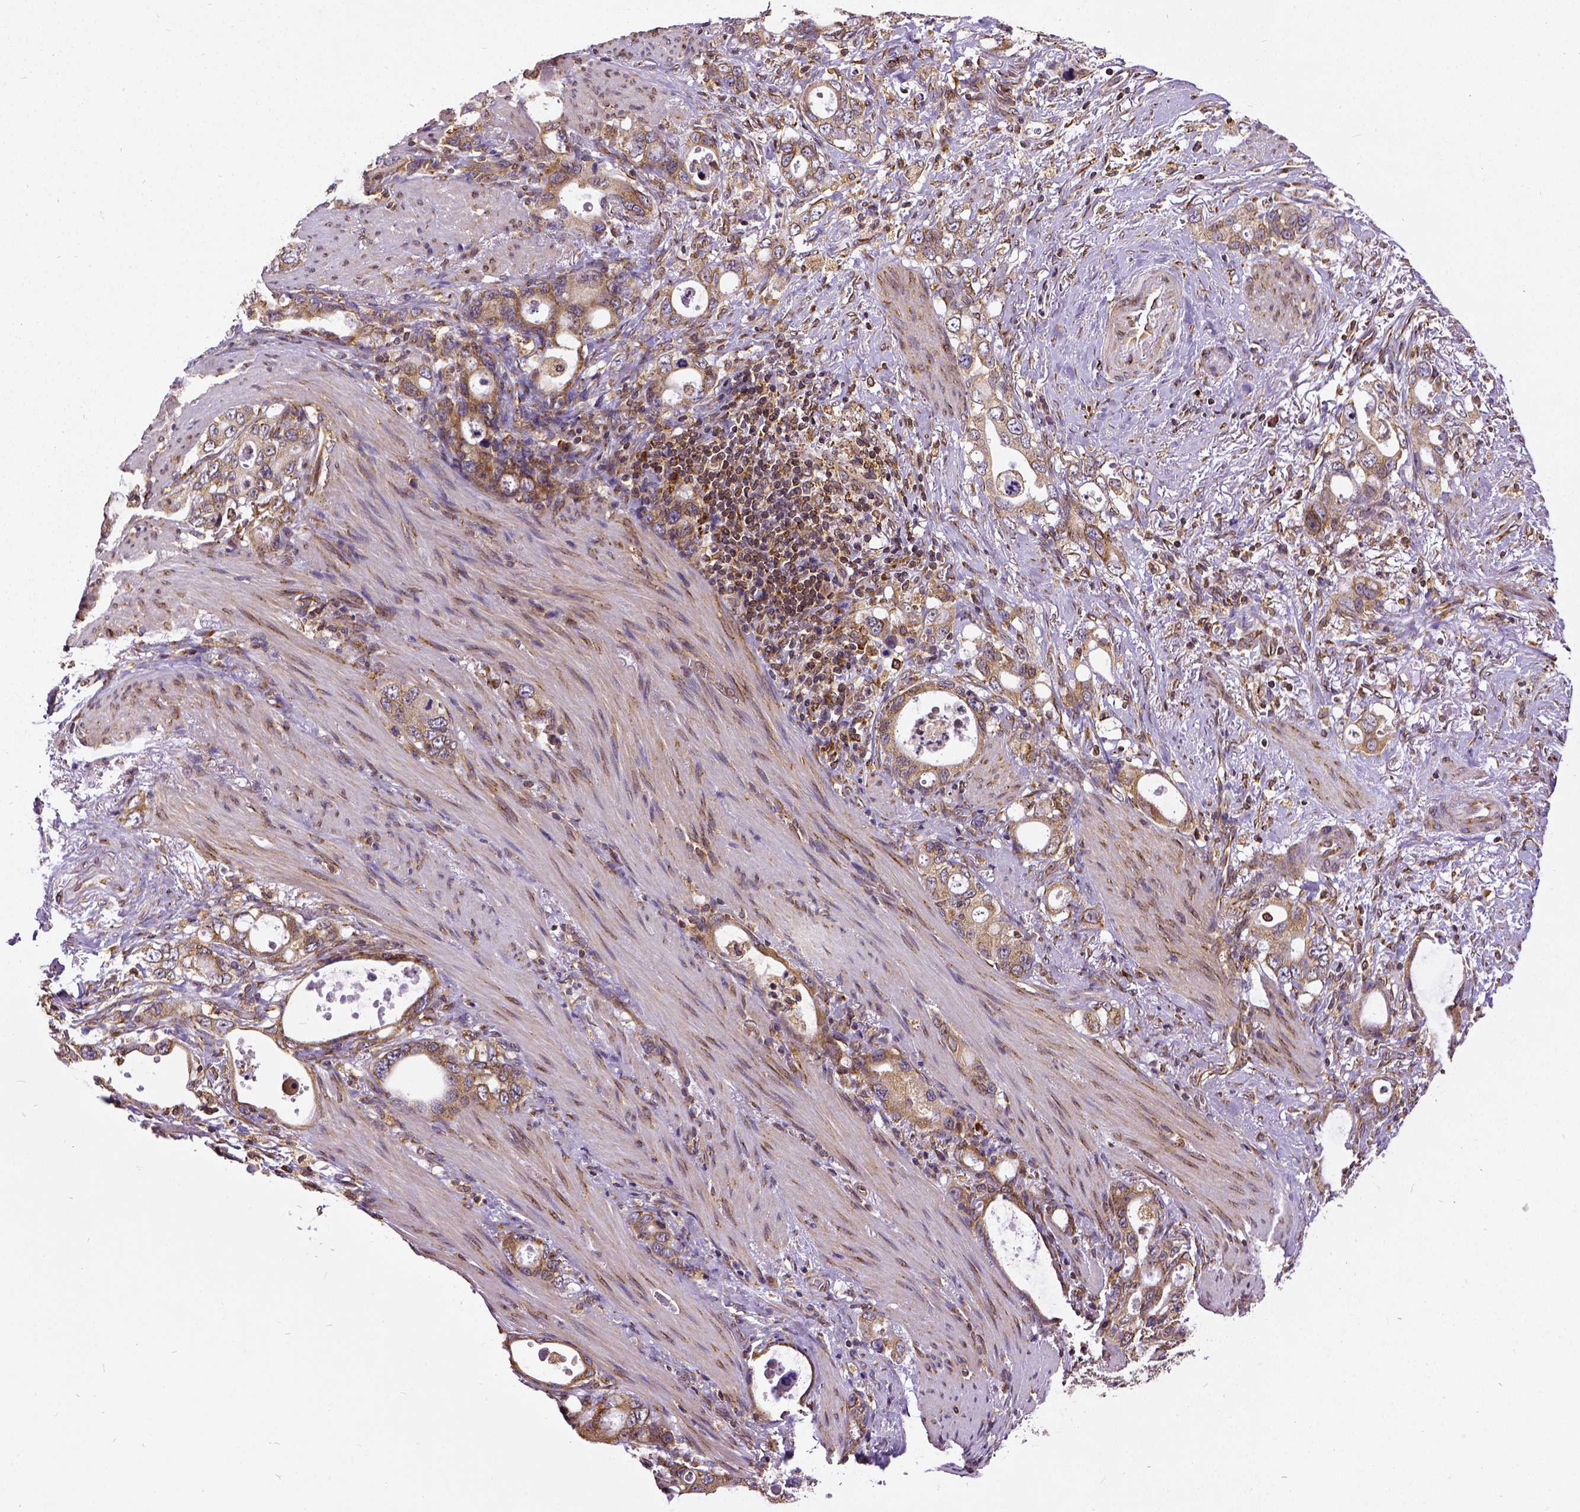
{"staining": {"intensity": "moderate", "quantity": ">75%", "location": "cytoplasmic/membranous"}, "tissue": "stomach cancer", "cell_type": "Tumor cells", "image_type": "cancer", "snomed": [{"axis": "morphology", "description": "Adenocarcinoma, NOS"}, {"axis": "topography", "description": "Stomach, upper"}], "caption": "Stomach adenocarcinoma tissue displays moderate cytoplasmic/membranous staining in about >75% of tumor cells The staining is performed using DAB brown chromogen to label protein expression. The nuclei are counter-stained blue using hematoxylin.", "gene": "MTDH", "patient": {"sex": "male", "age": 74}}